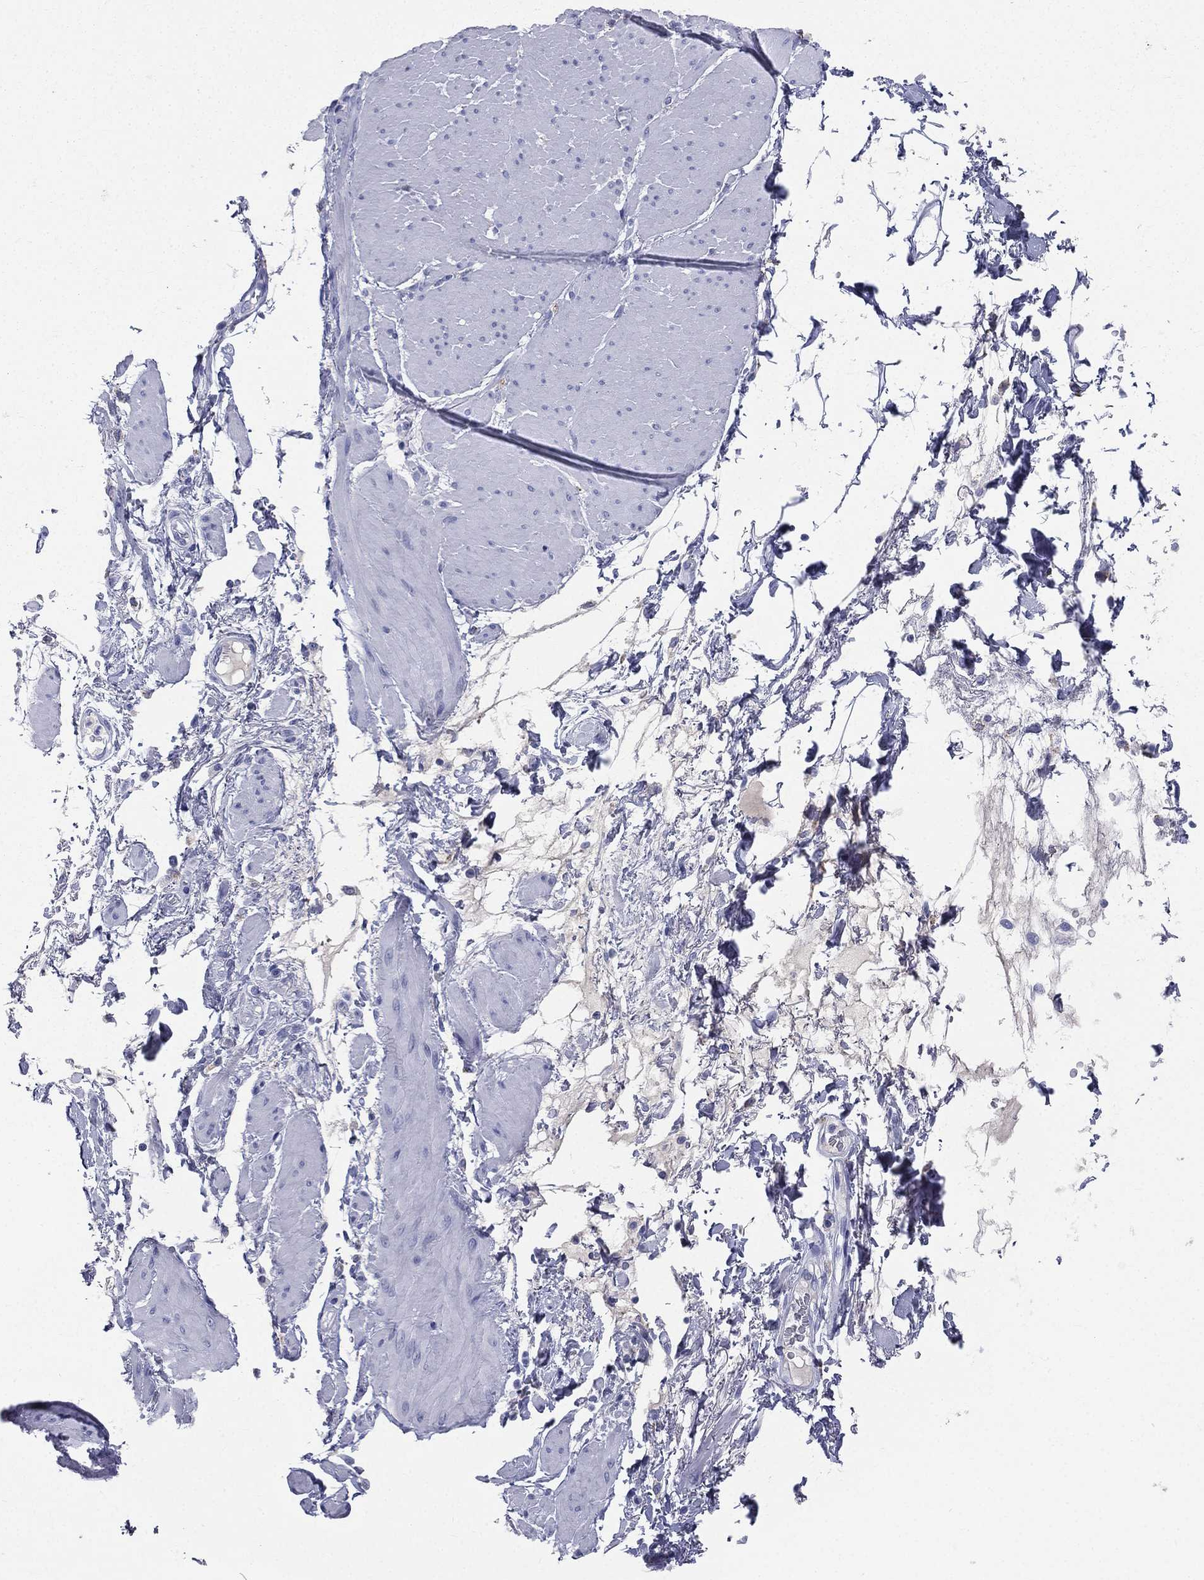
{"staining": {"intensity": "negative", "quantity": "none", "location": "none"}, "tissue": "smooth muscle", "cell_type": "Smooth muscle cells", "image_type": "normal", "snomed": [{"axis": "morphology", "description": "Normal tissue, NOS"}, {"axis": "topography", "description": "Smooth muscle"}, {"axis": "topography", "description": "Anal"}], "caption": "This photomicrograph is of normal smooth muscle stained with immunohistochemistry to label a protein in brown with the nuclei are counter-stained blue. There is no staining in smooth muscle cells. The staining was performed using DAB to visualize the protein expression in brown, while the nuclei were stained in blue with hematoxylin (Magnification: 20x).", "gene": "HP", "patient": {"sex": "male", "age": 83}}